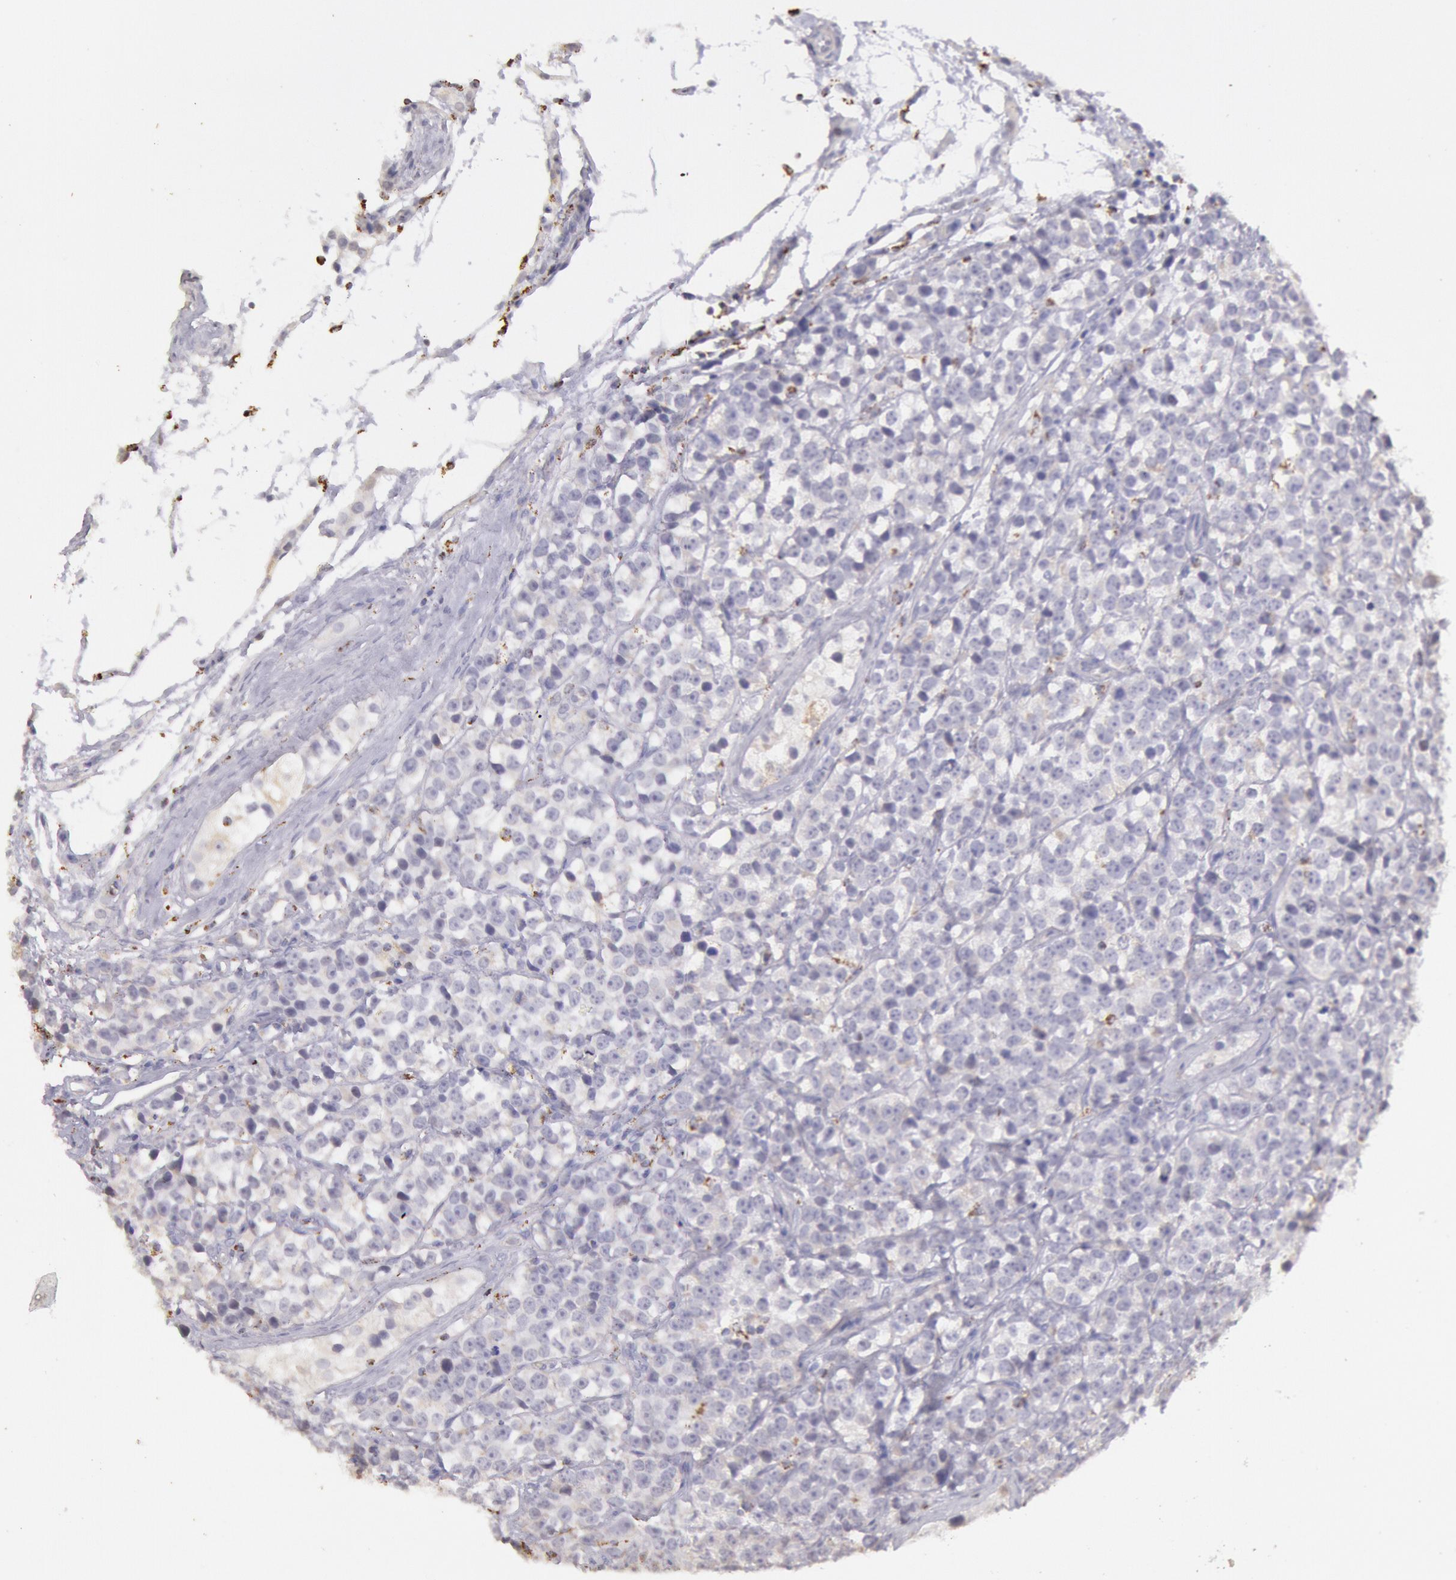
{"staining": {"intensity": "weak", "quantity": "25%-75%", "location": "cytoplasmic/membranous"}, "tissue": "testis cancer", "cell_type": "Tumor cells", "image_type": "cancer", "snomed": [{"axis": "morphology", "description": "Seminoma, NOS"}, {"axis": "topography", "description": "Testis"}], "caption": "Immunohistochemistry (IHC) (DAB) staining of testis cancer shows weak cytoplasmic/membranous protein staining in approximately 25%-75% of tumor cells.", "gene": "FRMD6", "patient": {"sex": "male", "age": 25}}